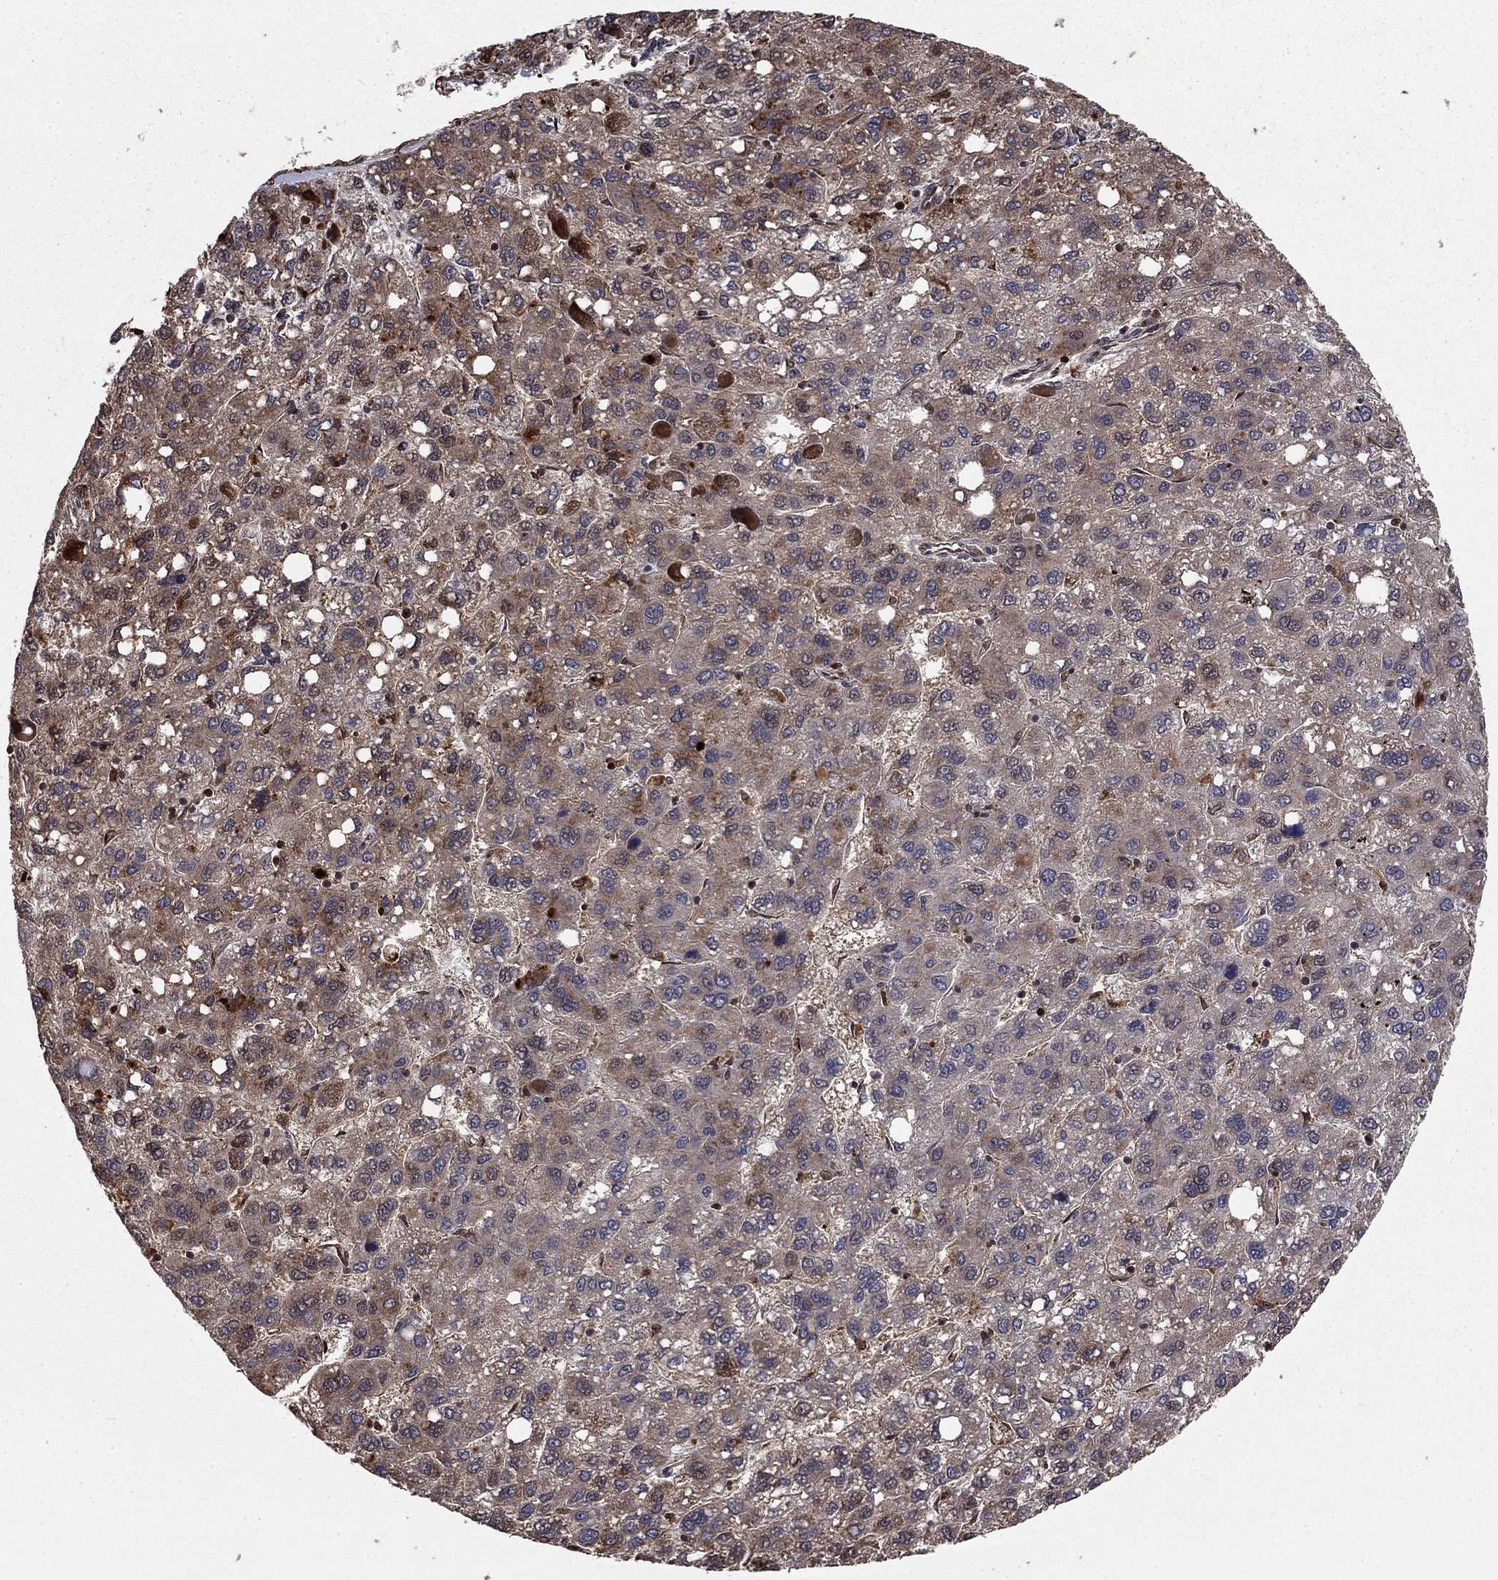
{"staining": {"intensity": "weak", "quantity": "25%-75%", "location": "cytoplasmic/membranous"}, "tissue": "liver cancer", "cell_type": "Tumor cells", "image_type": "cancer", "snomed": [{"axis": "morphology", "description": "Carcinoma, Hepatocellular, NOS"}, {"axis": "topography", "description": "Liver"}], "caption": "DAB immunohistochemical staining of liver cancer (hepatocellular carcinoma) displays weak cytoplasmic/membranous protein staining in approximately 25%-75% of tumor cells.", "gene": "GYG1", "patient": {"sex": "female", "age": 82}}